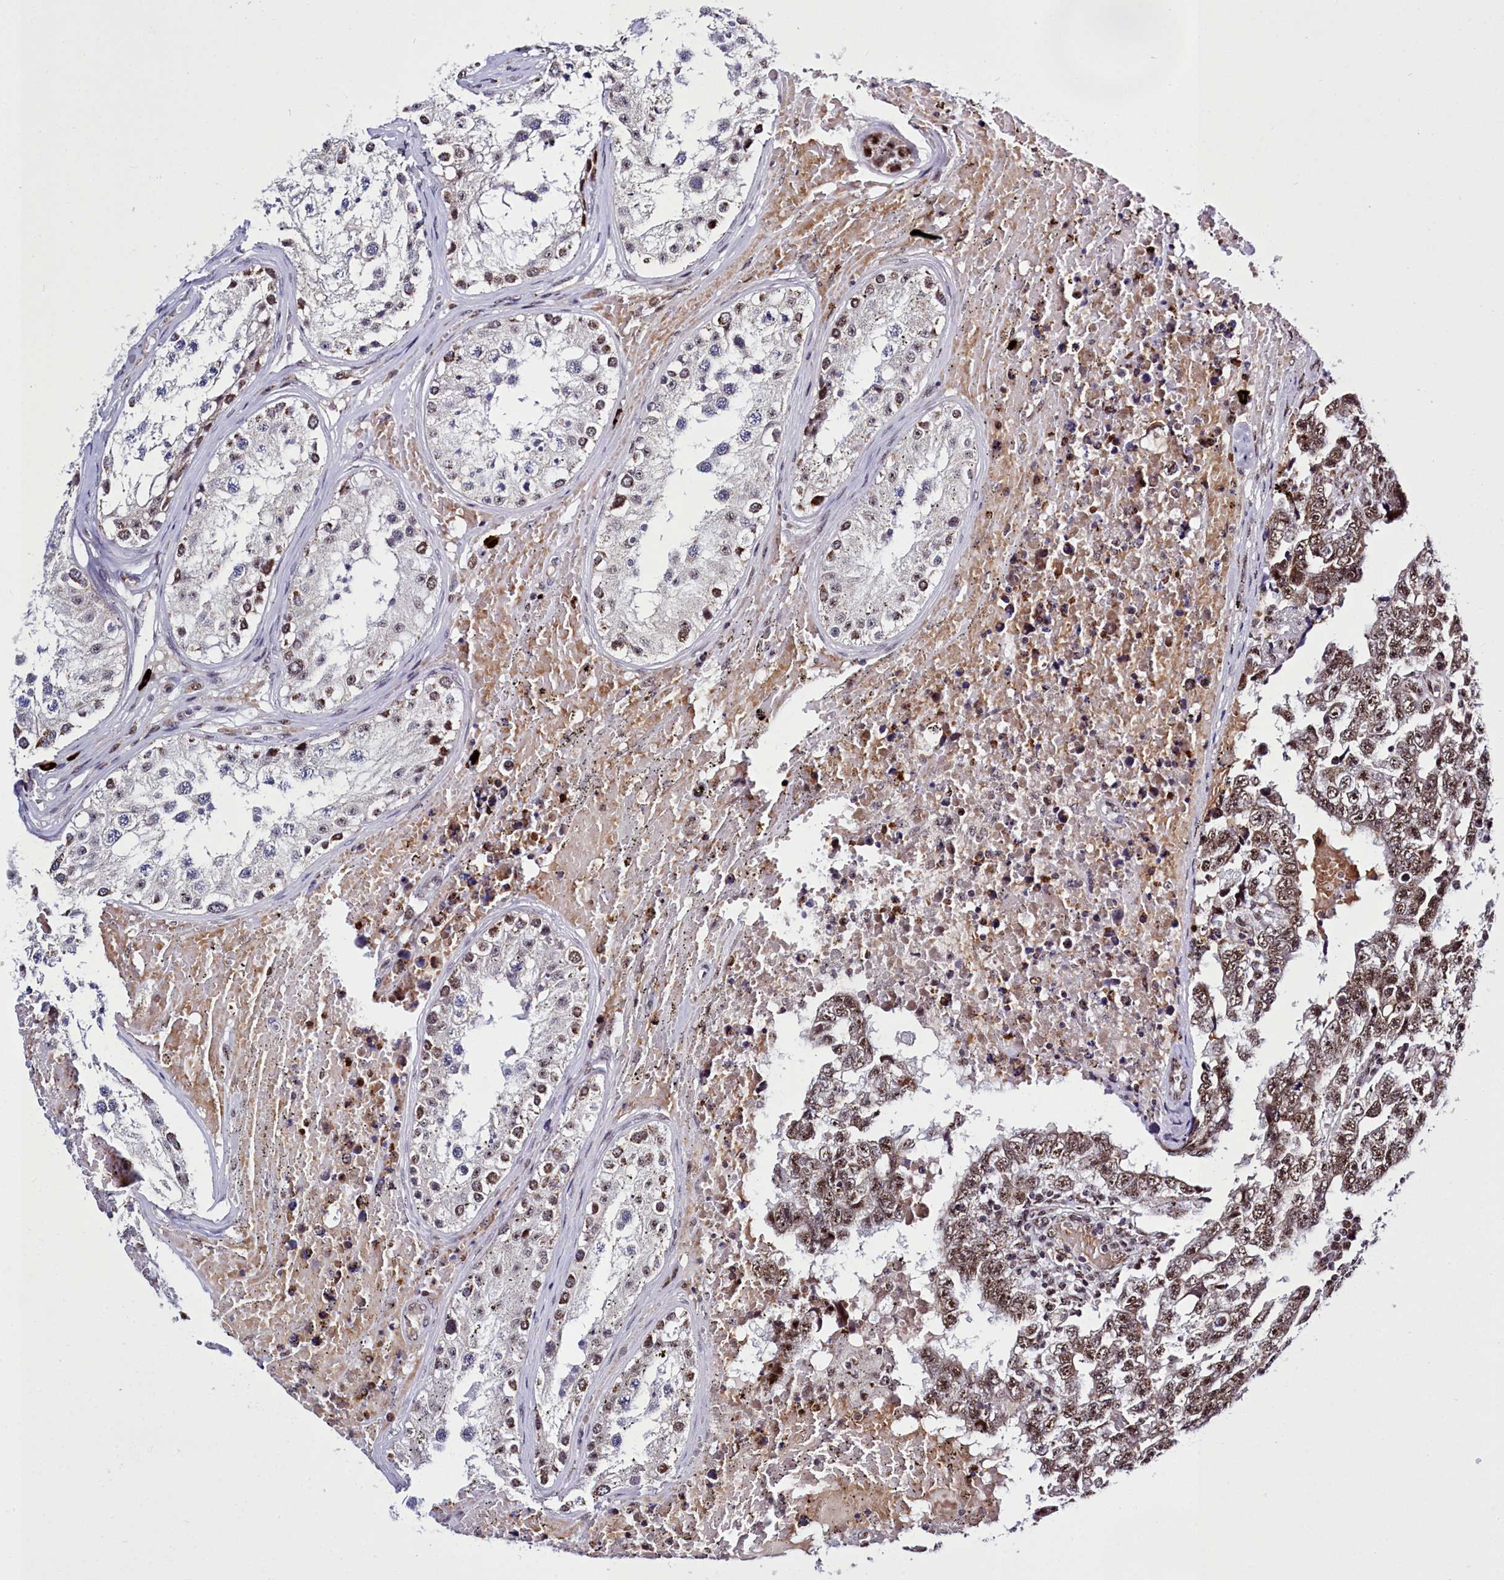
{"staining": {"intensity": "moderate", "quantity": ">75%", "location": "nuclear"}, "tissue": "testis cancer", "cell_type": "Tumor cells", "image_type": "cancer", "snomed": [{"axis": "morphology", "description": "Carcinoma, Embryonal, NOS"}, {"axis": "topography", "description": "Testis"}], "caption": "Tumor cells display moderate nuclear positivity in about >75% of cells in testis cancer. The staining was performed using DAB (3,3'-diaminobenzidine) to visualize the protein expression in brown, while the nuclei were stained in blue with hematoxylin (Magnification: 20x).", "gene": "POM121L2", "patient": {"sex": "male", "age": 25}}